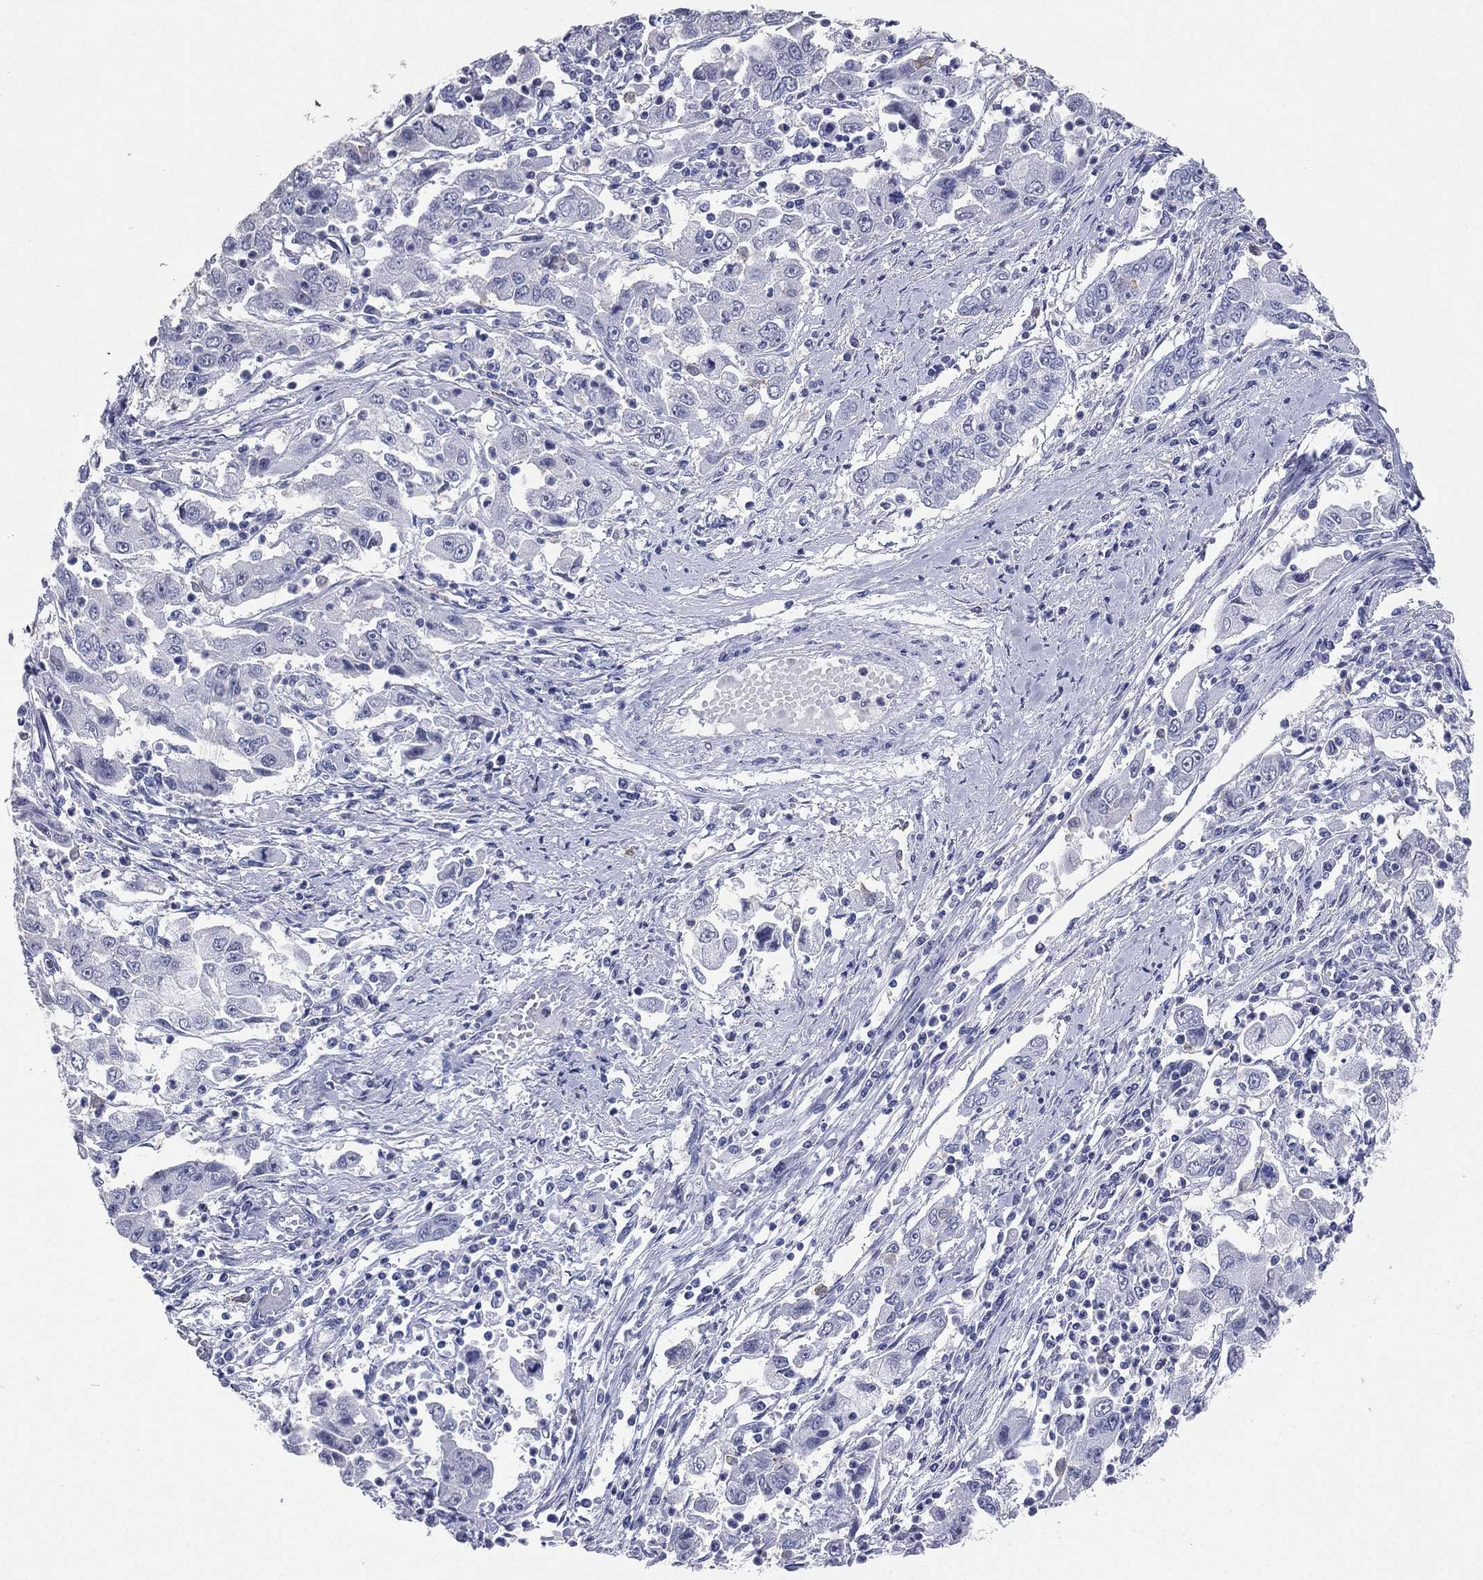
{"staining": {"intensity": "negative", "quantity": "none", "location": "none"}, "tissue": "cervical cancer", "cell_type": "Tumor cells", "image_type": "cancer", "snomed": [{"axis": "morphology", "description": "Squamous cell carcinoma, NOS"}, {"axis": "topography", "description": "Cervix"}], "caption": "This is an immunohistochemistry histopathology image of cervical squamous cell carcinoma. There is no expression in tumor cells.", "gene": "CD22", "patient": {"sex": "female", "age": 36}}